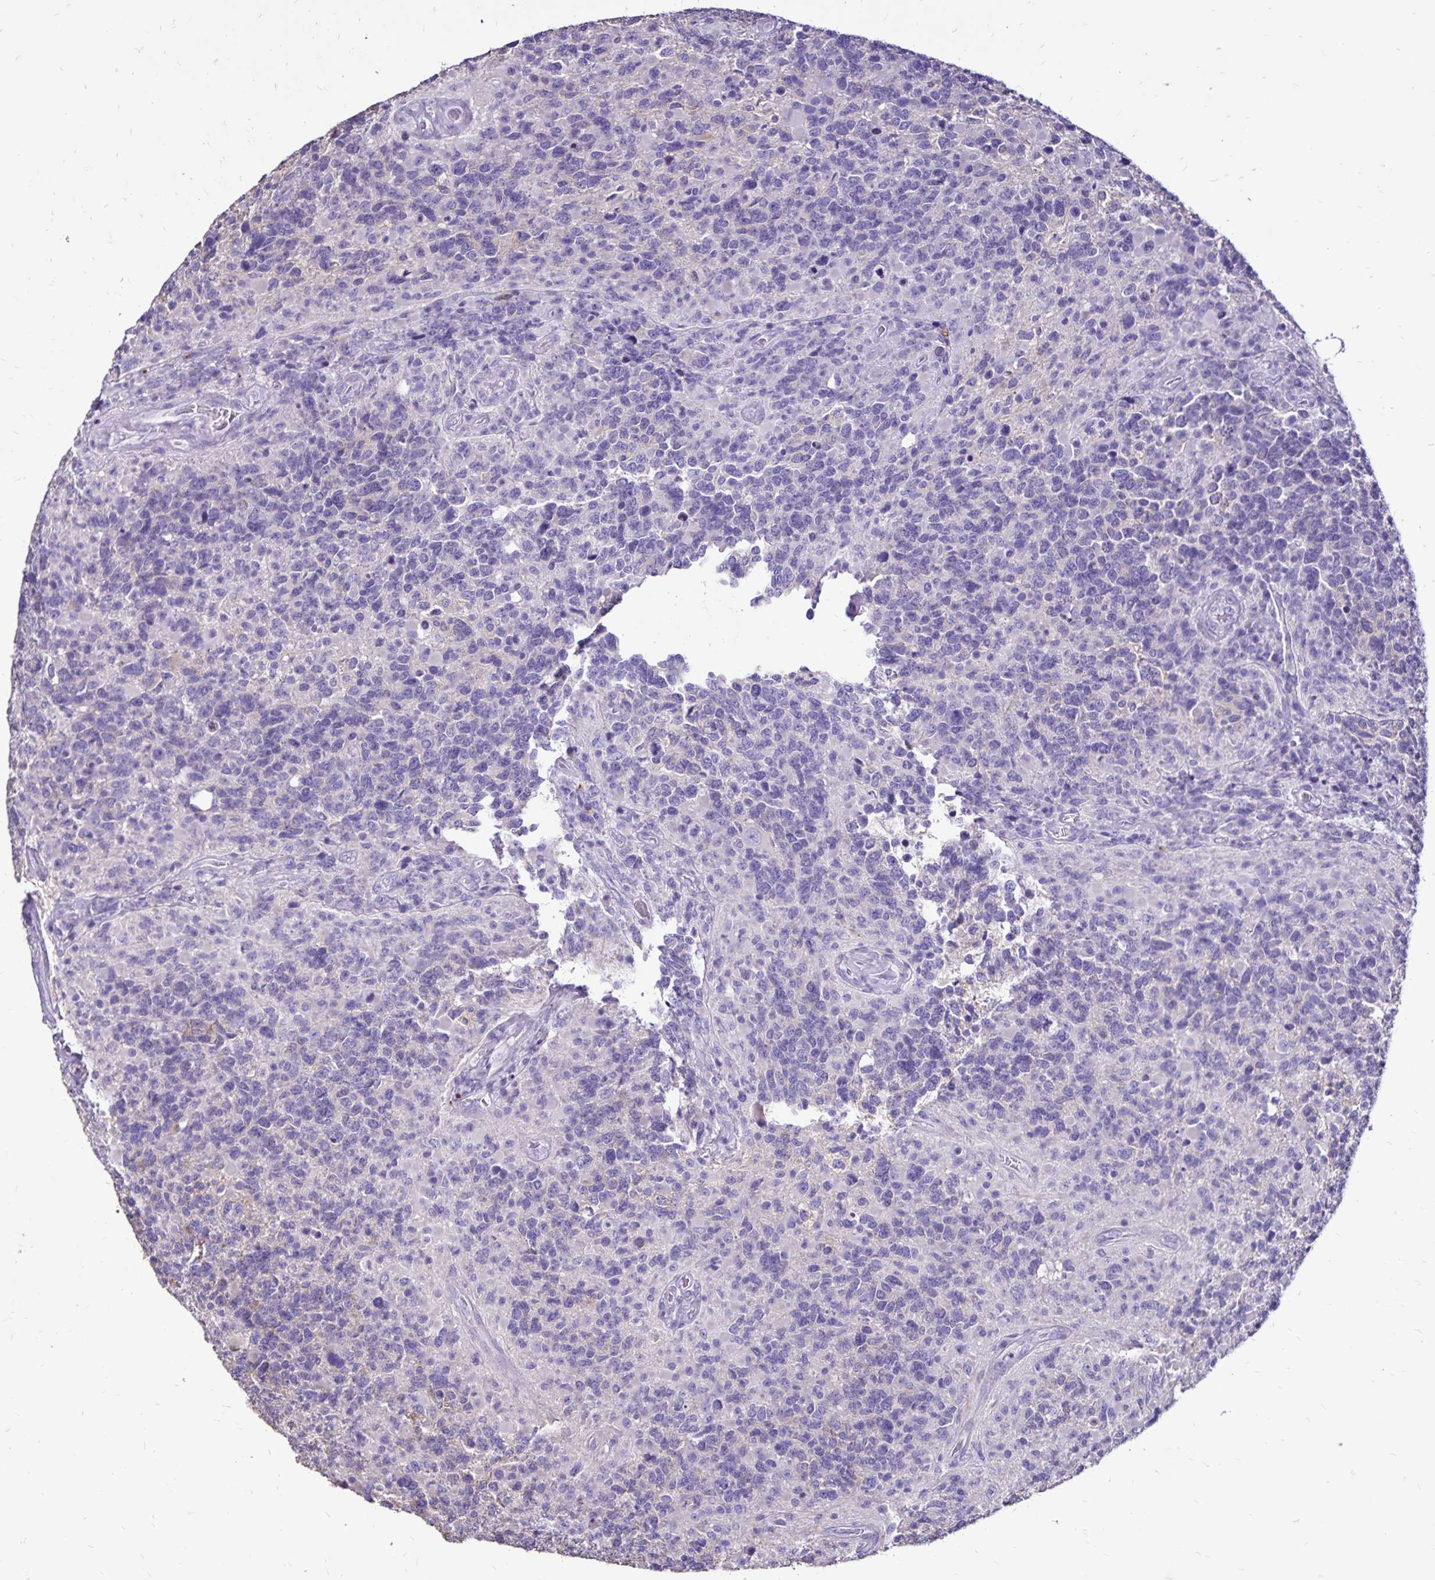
{"staining": {"intensity": "negative", "quantity": "none", "location": "none"}, "tissue": "glioma", "cell_type": "Tumor cells", "image_type": "cancer", "snomed": [{"axis": "morphology", "description": "Glioma, malignant, High grade"}, {"axis": "topography", "description": "Brain"}], "caption": "IHC of glioma reveals no positivity in tumor cells. (DAB immunohistochemistry (IHC) with hematoxylin counter stain).", "gene": "EVPL", "patient": {"sex": "female", "age": 40}}